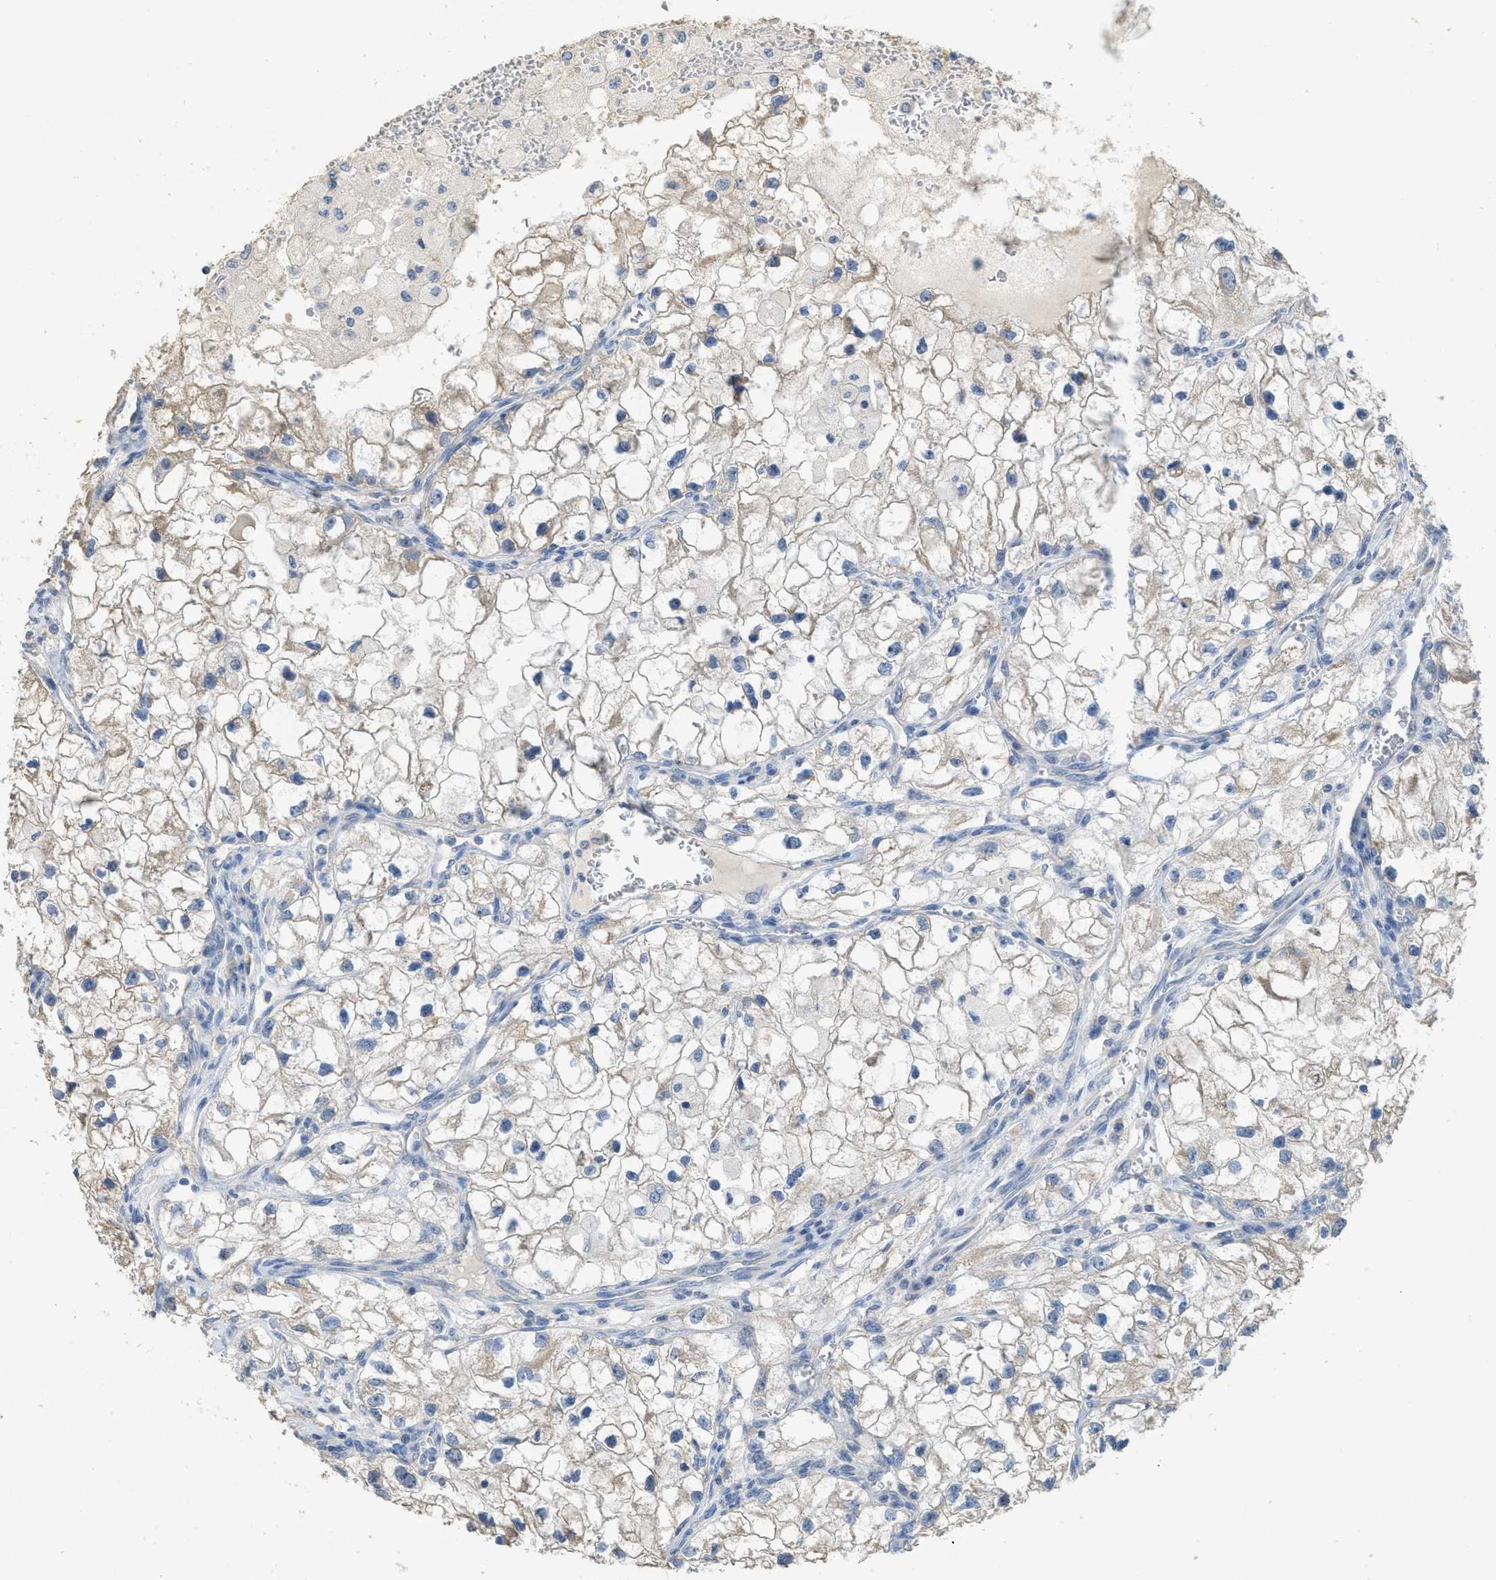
{"staining": {"intensity": "weak", "quantity": ">75%", "location": "cytoplasmic/membranous"}, "tissue": "renal cancer", "cell_type": "Tumor cells", "image_type": "cancer", "snomed": [{"axis": "morphology", "description": "Adenocarcinoma, NOS"}, {"axis": "topography", "description": "Kidney"}], "caption": "The histopathology image displays a brown stain indicating the presence of a protein in the cytoplasmic/membranous of tumor cells in renal adenocarcinoma. (Brightfield microscopy of DAB IHC at high magnification).", "gene": "SFXN2", "patient": {"sex": "female", "age": 70}}